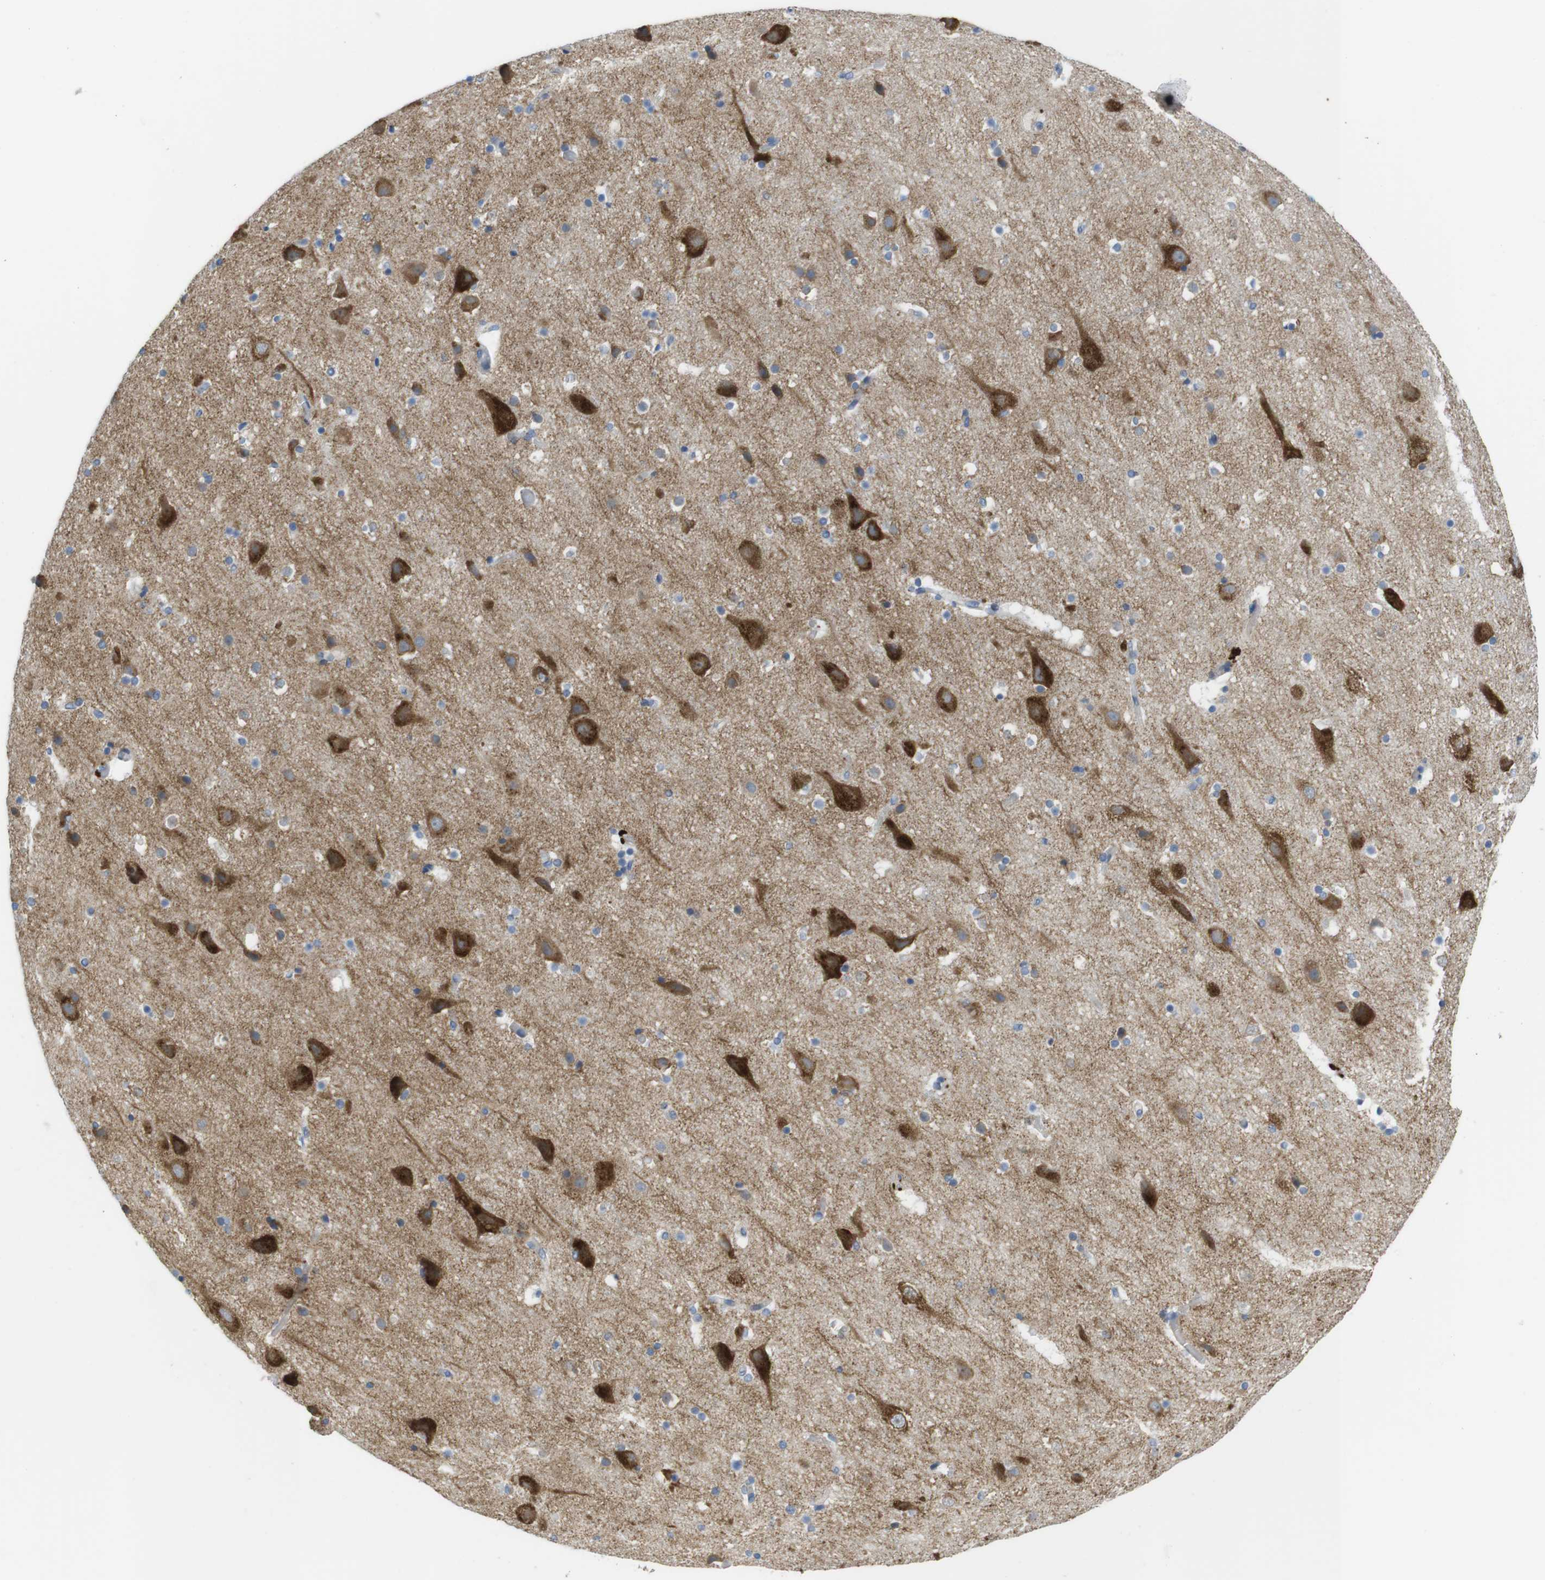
{"staining": {"intensity": "weak", "quantity": ">75%", "location": "cytoplasmic/membranous"}, "tissue": "cerebral cortex", "cell_type": "Endothelial cells", "image_type": "normal", "snomed": [{"axis": "morphology", "description": "Normal tissue, NOS"}, {"axis": "topography", "description": "Cerebral cortex"}], "caption": "Immunohistochemical staining of unremarkable human cerebral cortex reveals >75% levels of weak cytoplasmic/membranous protein staining in about >75% of endothelial cells. (DAB (3,3'-diaminobenzidine) IHC with brightfield microscopy, high magnification).", "gene": "TMEM234", "patient": {"sex": "male", "age": 45}}